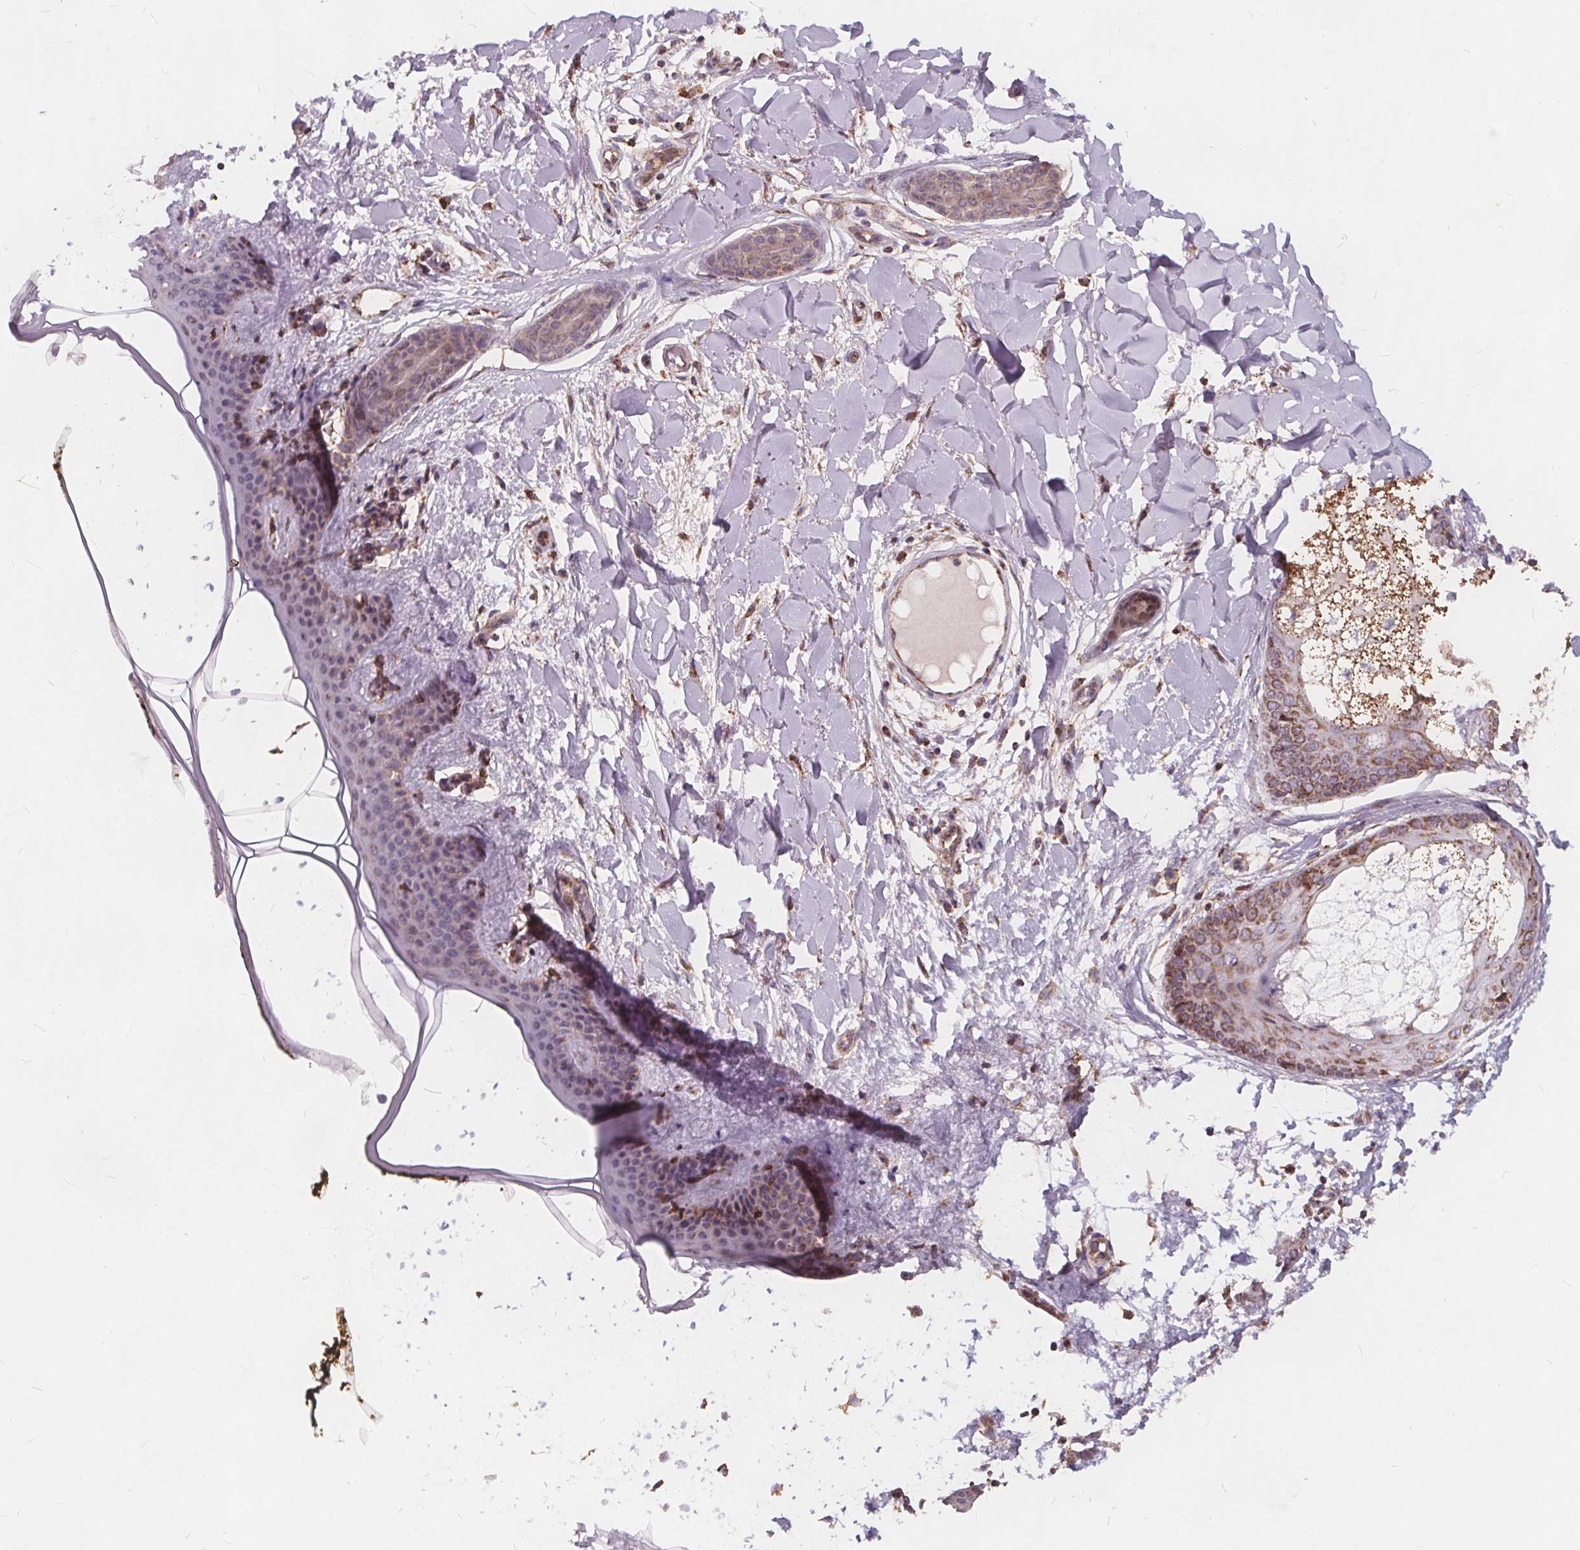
{"staining": {"intensity": "strong", "quantity": "<25%", "location": "cytoplasmic/membranous"}, "tissue": "skin", "cell_type": "Fibroblasts", "image_type": "normal", "snomed": [{"axis": "morphology", "description": "Normal tissue, NOS"}, {"axis": "topography", "description": "Skin"}], "caption": "Strong cytoplasmic/membranous expression for a protein is identified in about <25% of fibroblasts of benign skin using immunohistochemistry (IHC).", "gene": "PLSCR3", "patient": {"sex": "female", "age": 34}}